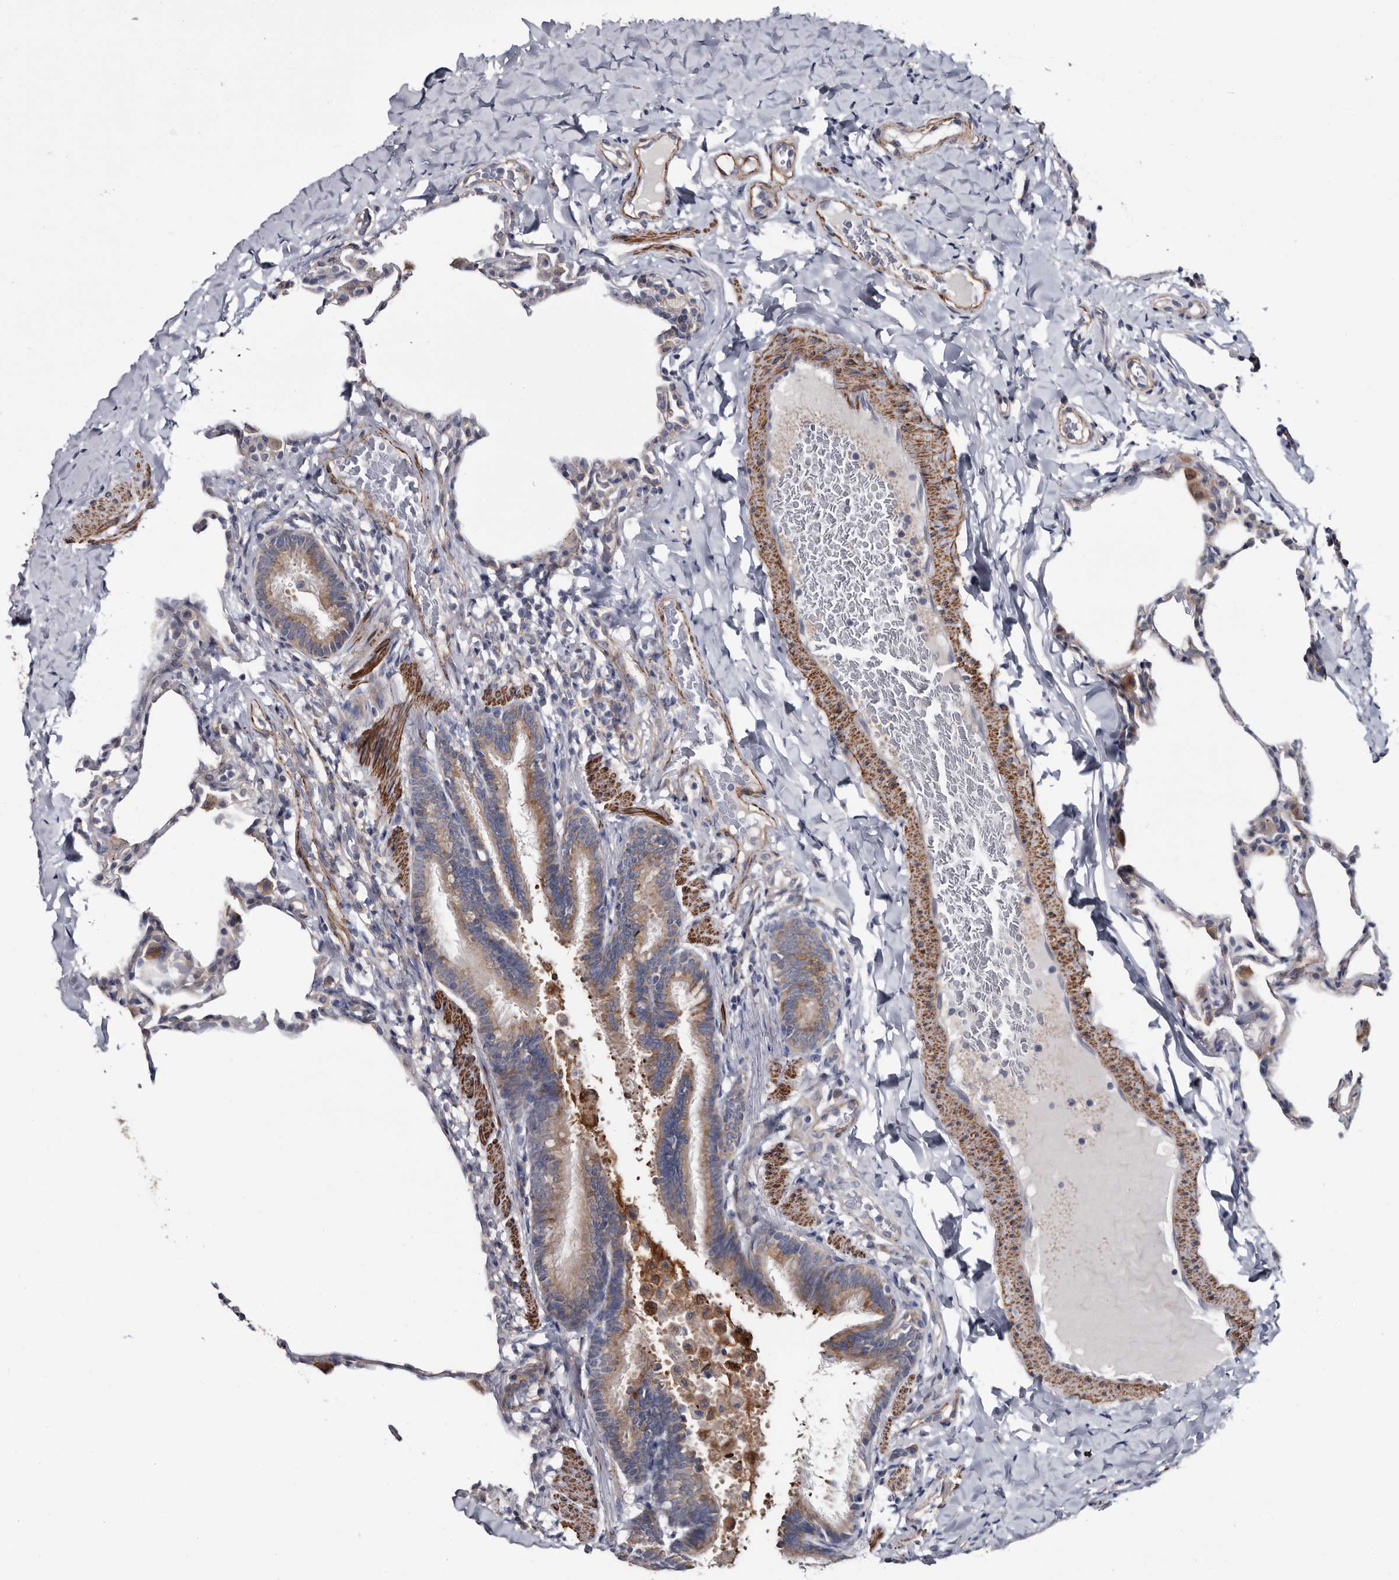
{"staining": {"intensity": "negative", "quantity": "none", "location": "none"}, "tissue": "lung", "cell_type": "Alveolar cells", "image_type": "normal", "snomed": [{"axis": "morphology", "description": "Normal tissue, NOS"}, {"axis": "topography", "description": "Lung"}], "caption": "High magnification brightfield microscopy of normal lung stained with DAB (brown) and counterstained with hematoxylin (blue): alveolar cells show no significant expression. Brightfield microscopy of immunohistochemistry (IHC) stained with DAB (3,3'-diaminobenzidine) (brown) and hematoxylin (blue), captured at high magnification.", "gene": "IARS1", "patient": {"sex": "male", "age": 20}}